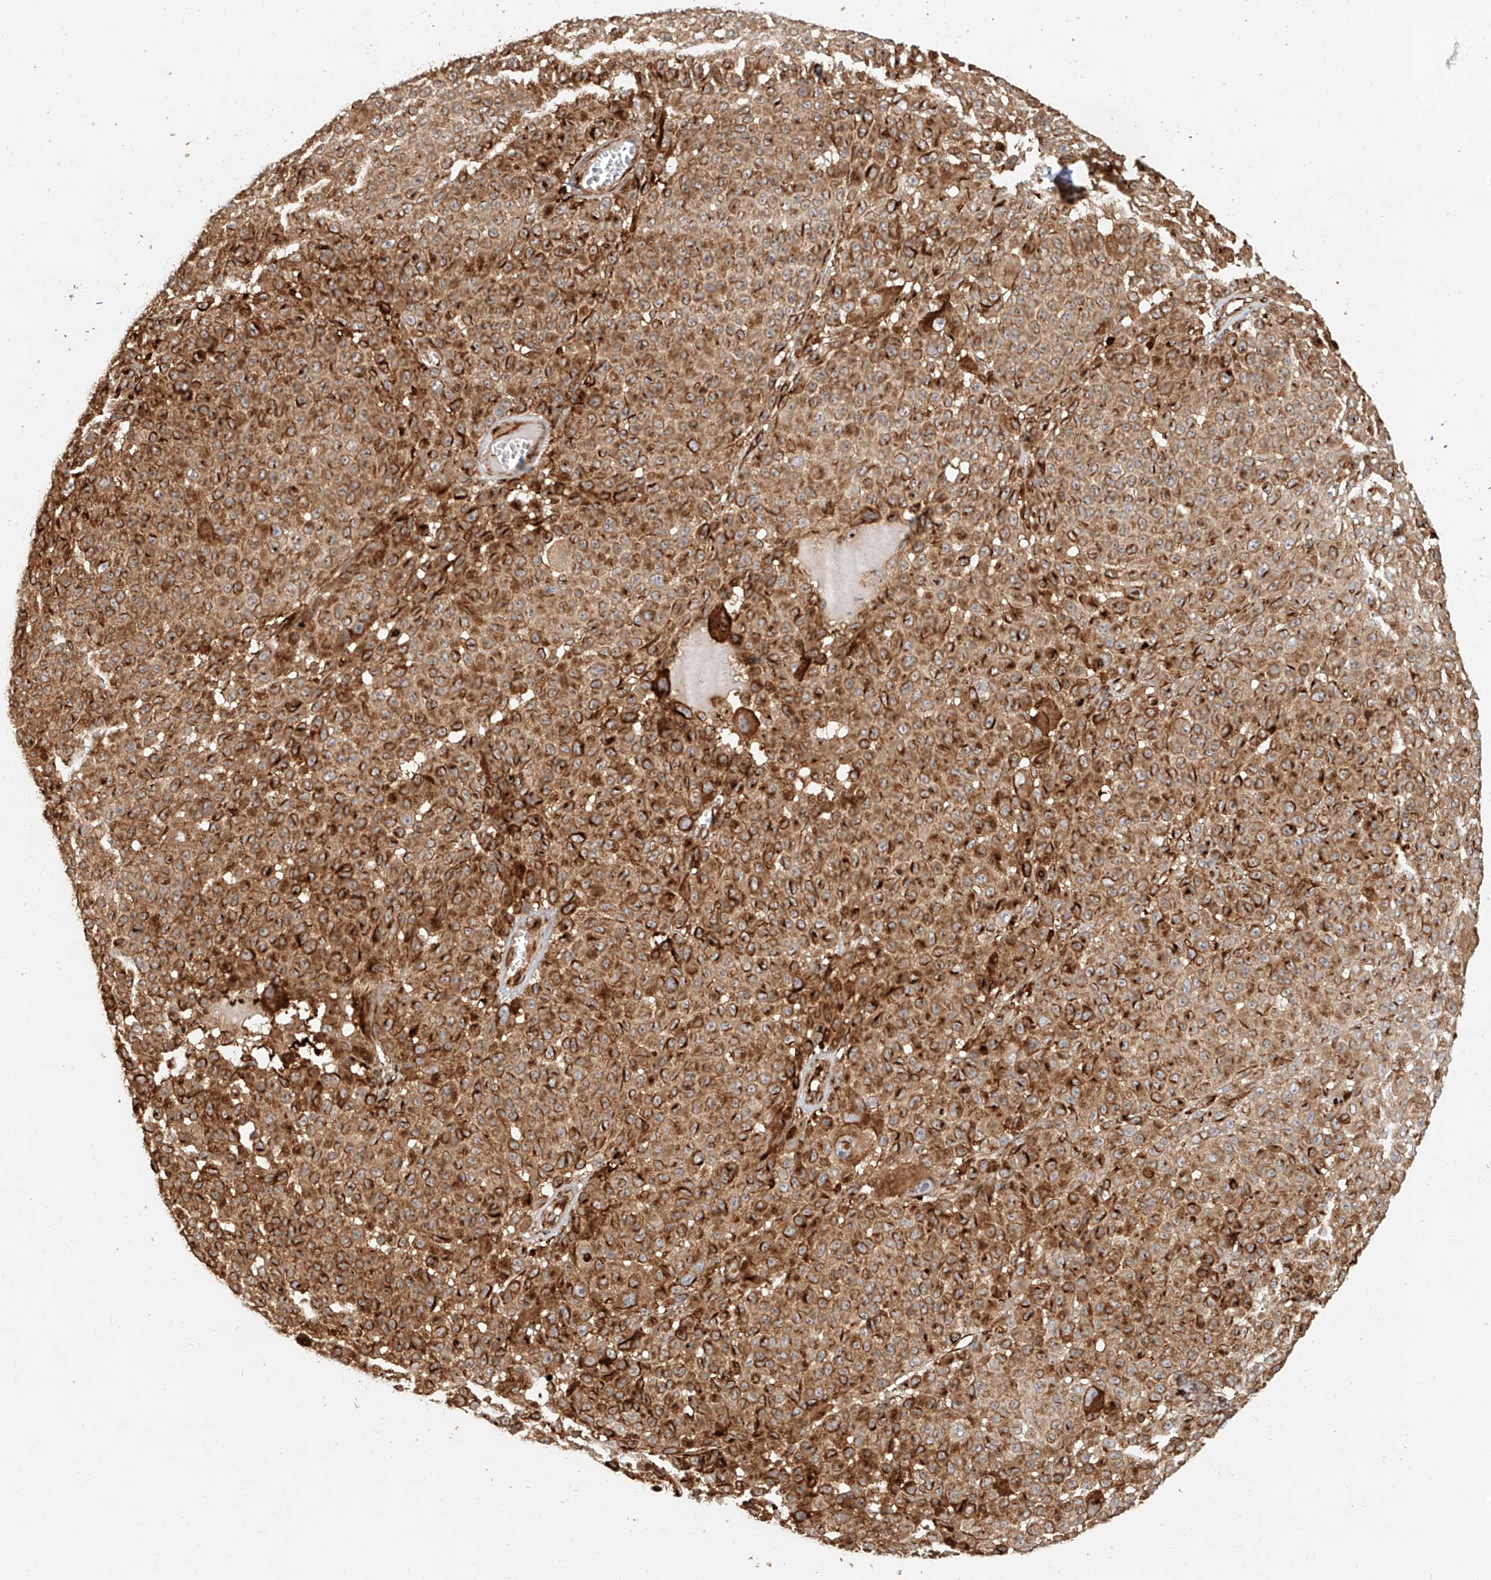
{"staining": {"intensity": "moderate", "quantity": ">75%", "location": "cytoplasmic/membranous"}, "tissue": "melanoma", "cell_type": "Tumor cells", "image_type": "cancer", "snomed": [{"axis": "morphology", "description": "Malignant melanoma, NOS"}, {"axis": "topography", "description": "Skin"}], "caption": "High-power microscopy captured an IHC image of melanoma, revealing moderate cytoplasmic/membranous expression in about >75% of tumor cells. (IHC, brightfield microscopy, high magnification).", "gene": "NAP1L1", "patient": {"sex": "female", "age": 94}}